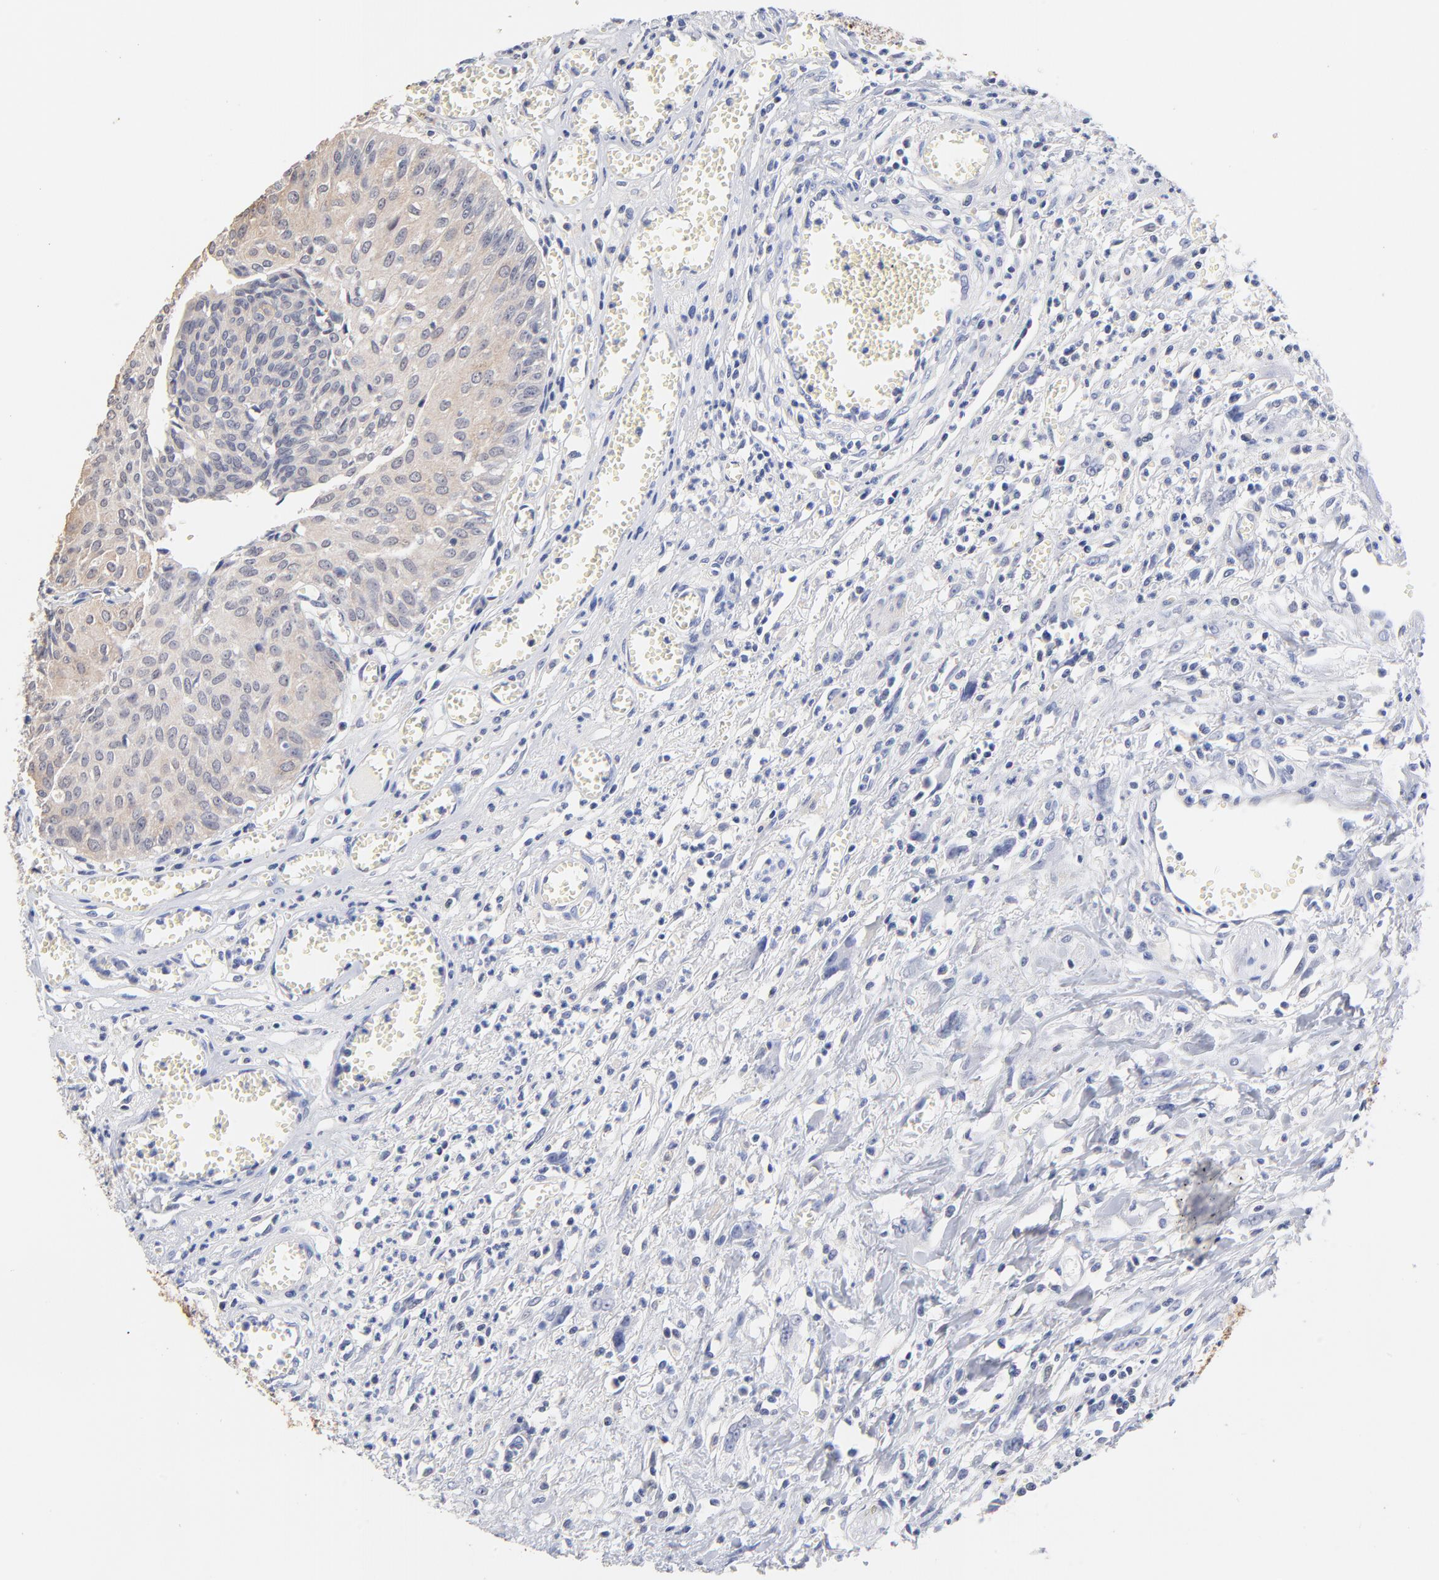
{"staining": {"intensity": "weak", "quantity": "25%-75%", "location": "cytoplasmic/membranous"}, "tissue": "urothelial cancer", "cell_type": "Tumor cells", "image_type": "cancer", "snomed": [{"axis": "morphology", "description": "Urothelial carcinoma, High grade"}, {"axis": "topography", "description": "Urinary bladder"}], "caption": "Human urothelial cancer stained for a protein (brown) shows weak cytoplasmic/membranous positive staining in about 25%-75% of tumor cells.", "gene": "TWNK", "patient": {"sex": "male", "age": 66}}